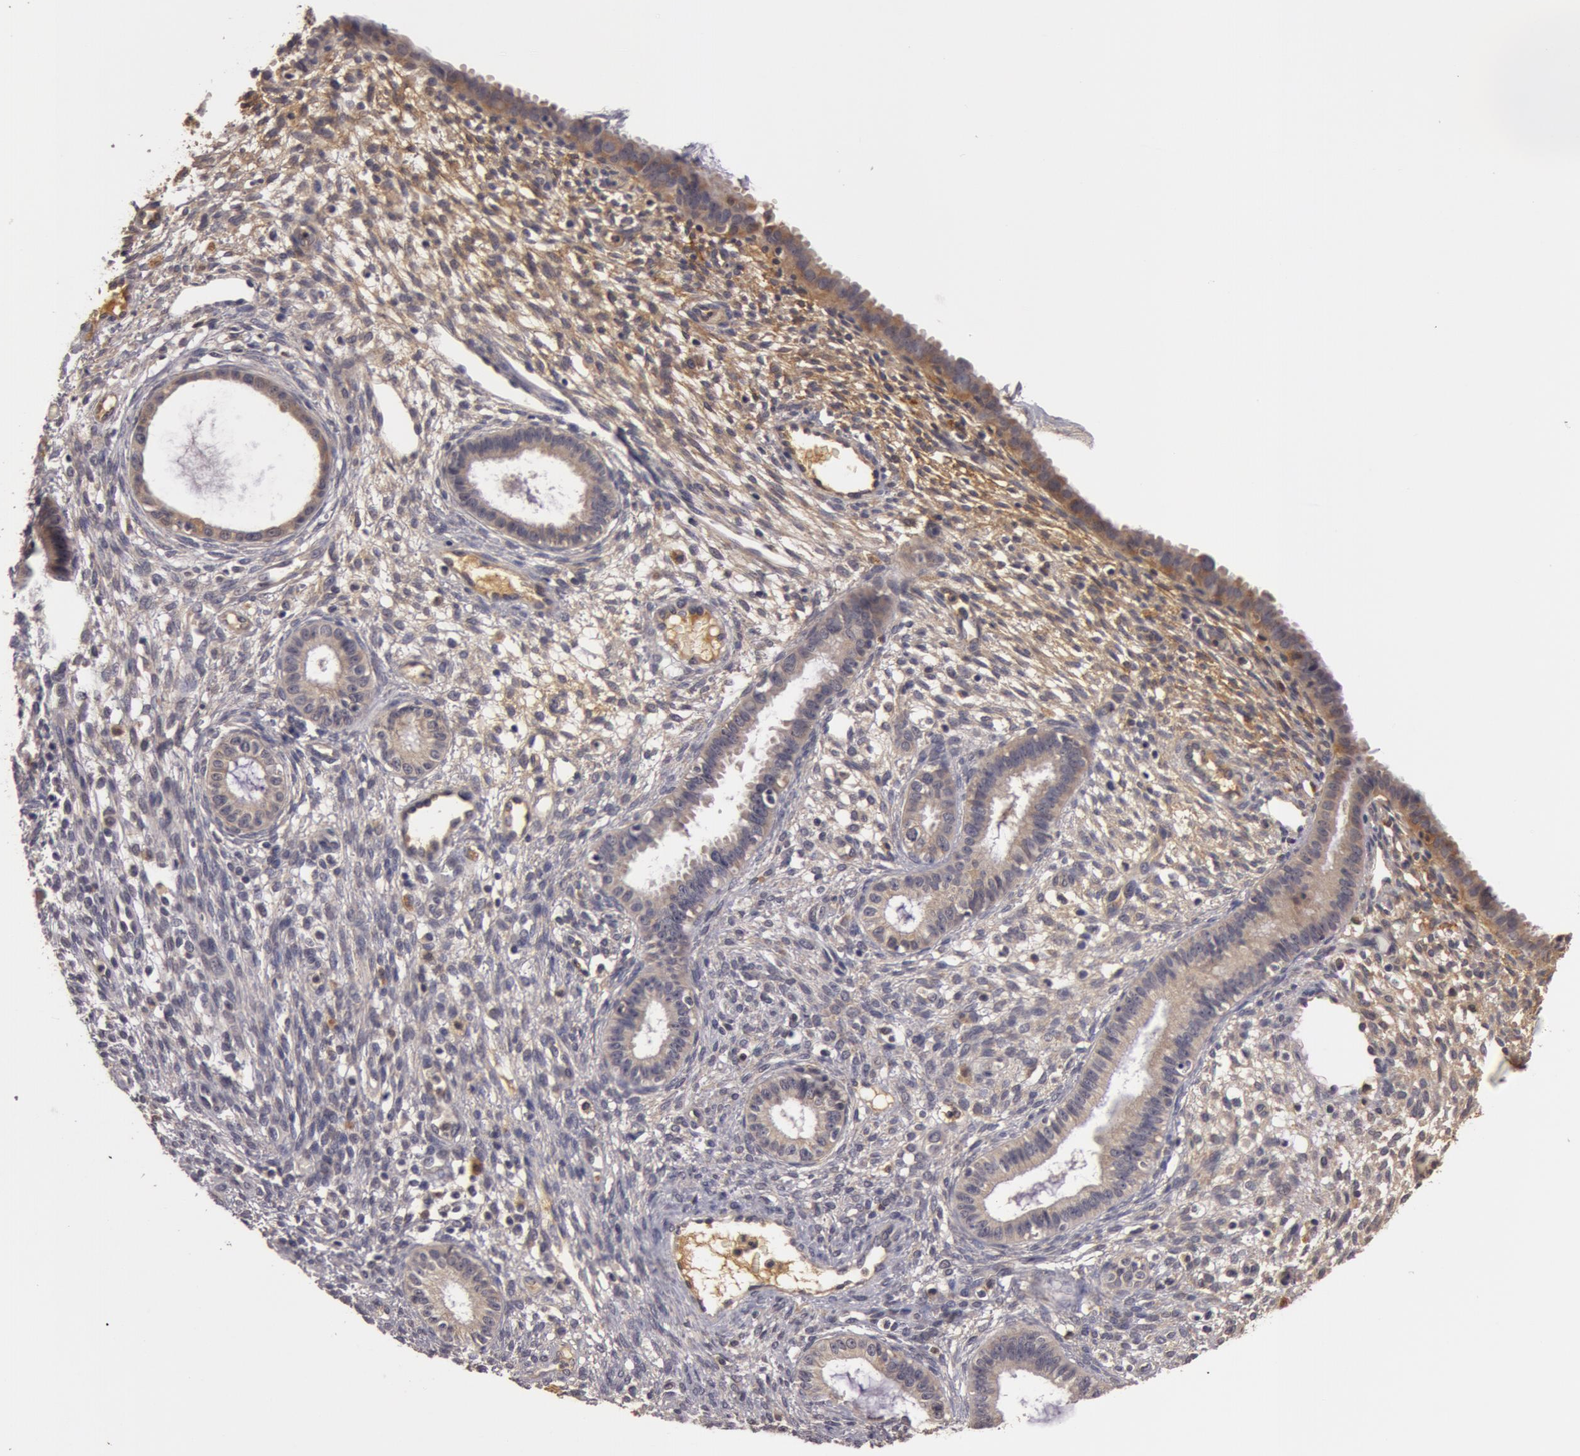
{"staining": {"intensity": "moderate", "quantity": "<25%", "location": "cytoplasmic/membranous"}, "tissue": "endometrium", "cell_type": "Cells in endometrial stroma", "image_type": "normal", "snomed": [{"axis": "morphology", "description": "Normal tissue, NOS"}, {"axis": "topography", "description": "Endometrium"}], "caption": "A micrograph of human endometrium stained for a protein reveals moderate cytoplasmic/membranous brown staining in cells in endometrial stroma. The staining was performed using DAB, with brown indicating positive protein expression. Nuclei are stained blue with hematoxylin.", "gene": "BCHE", "patient": {"sex": "female", "age": 72}}